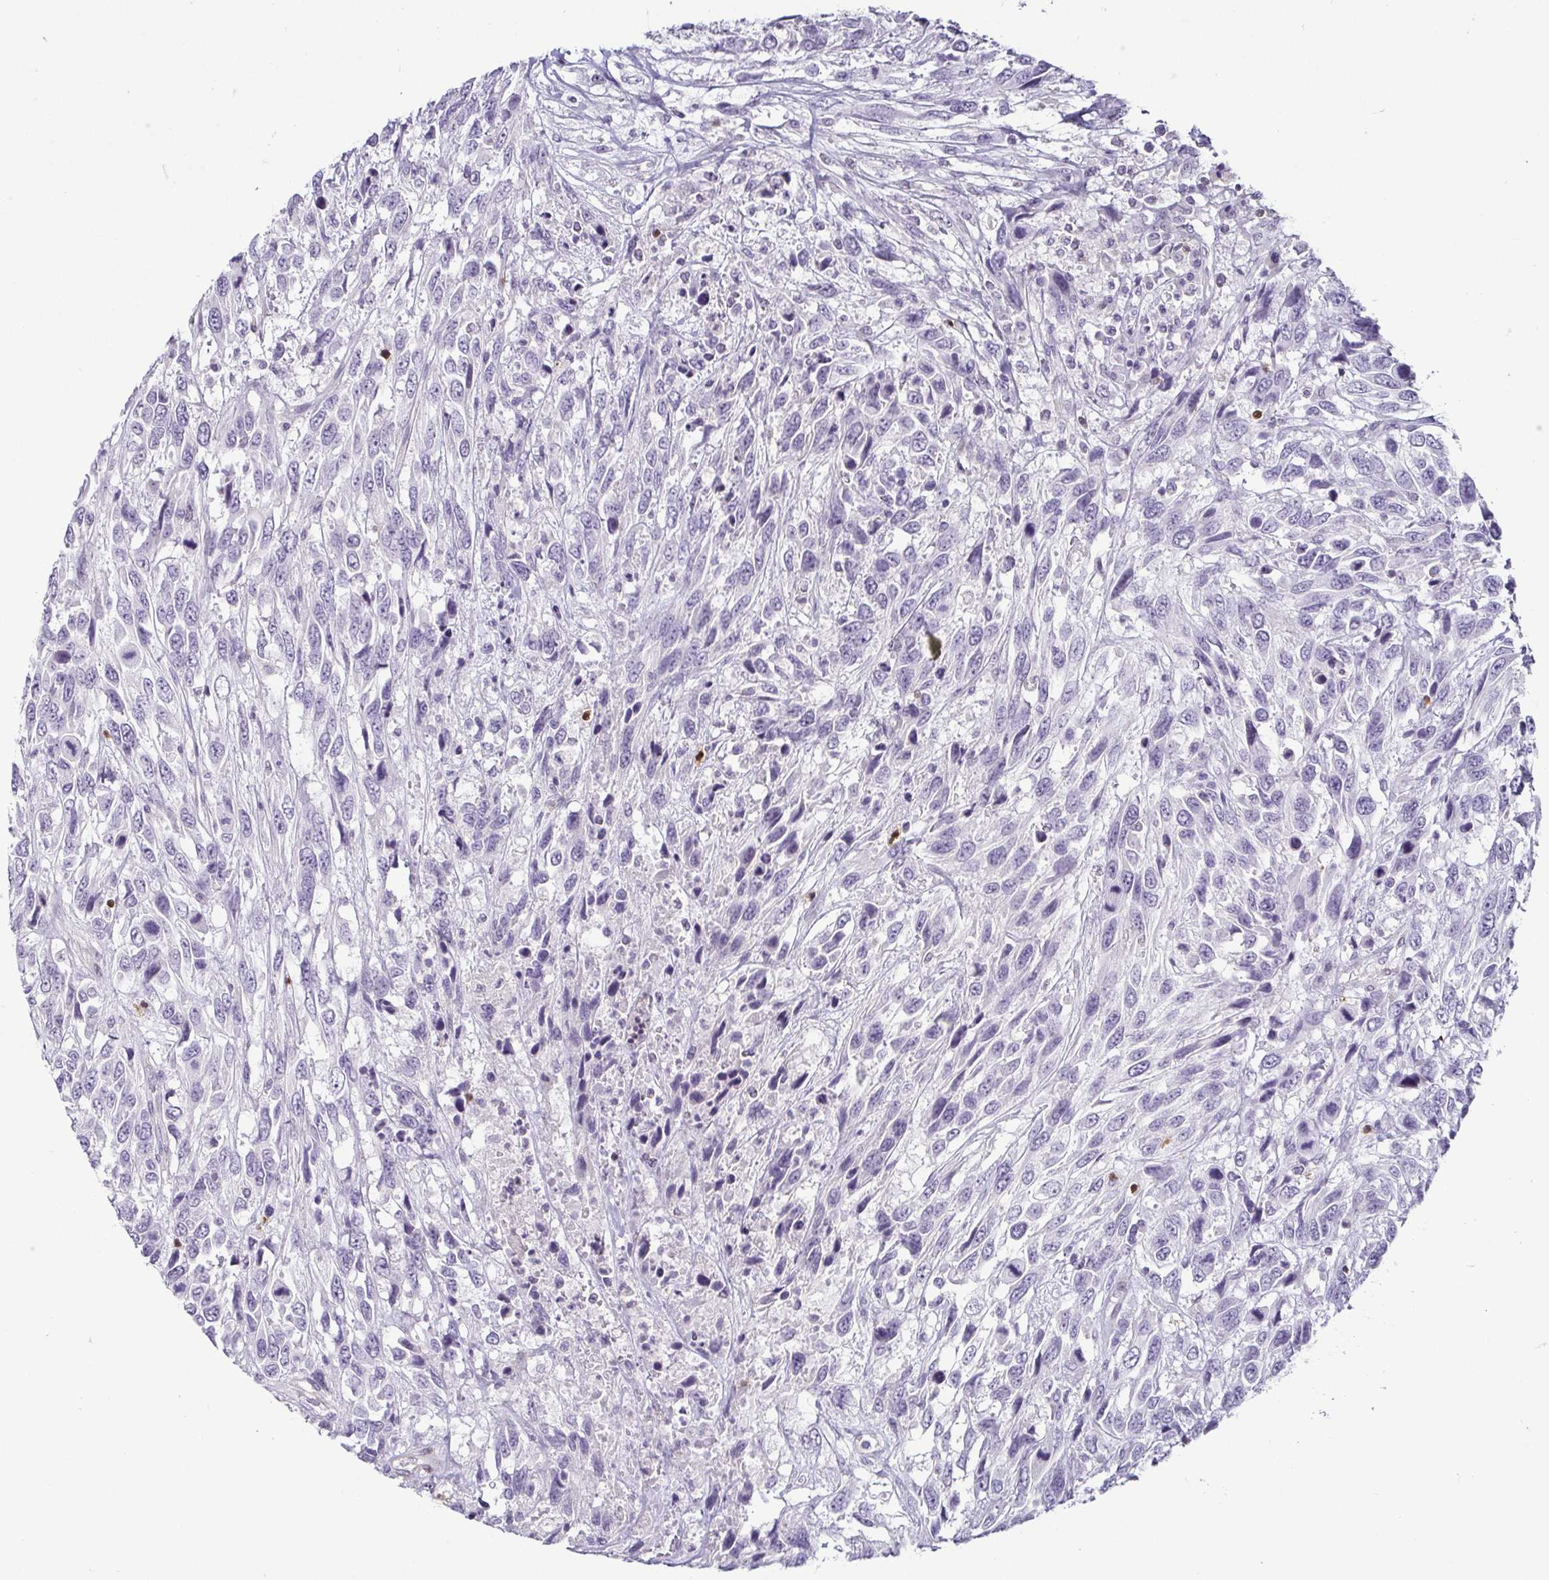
{"staining": {"intensity": "negative", "quantity": "none", "location": "none"}, "tissue": "urothelial cancer", "cell_type": "Tumor cells", "image_type": "cancer", "snomed": [{"axis": "morphology", "description": "Urothelial carcinoma, High grade"}, {"axis": "topography", "description": "Urinary bladder"}], "caption": "Human urothelial cancer stained for a protein using IHC shows no expression in tumor cells.", "gene": "HOPX", "patient": {"sex": "female", "age": 70}}